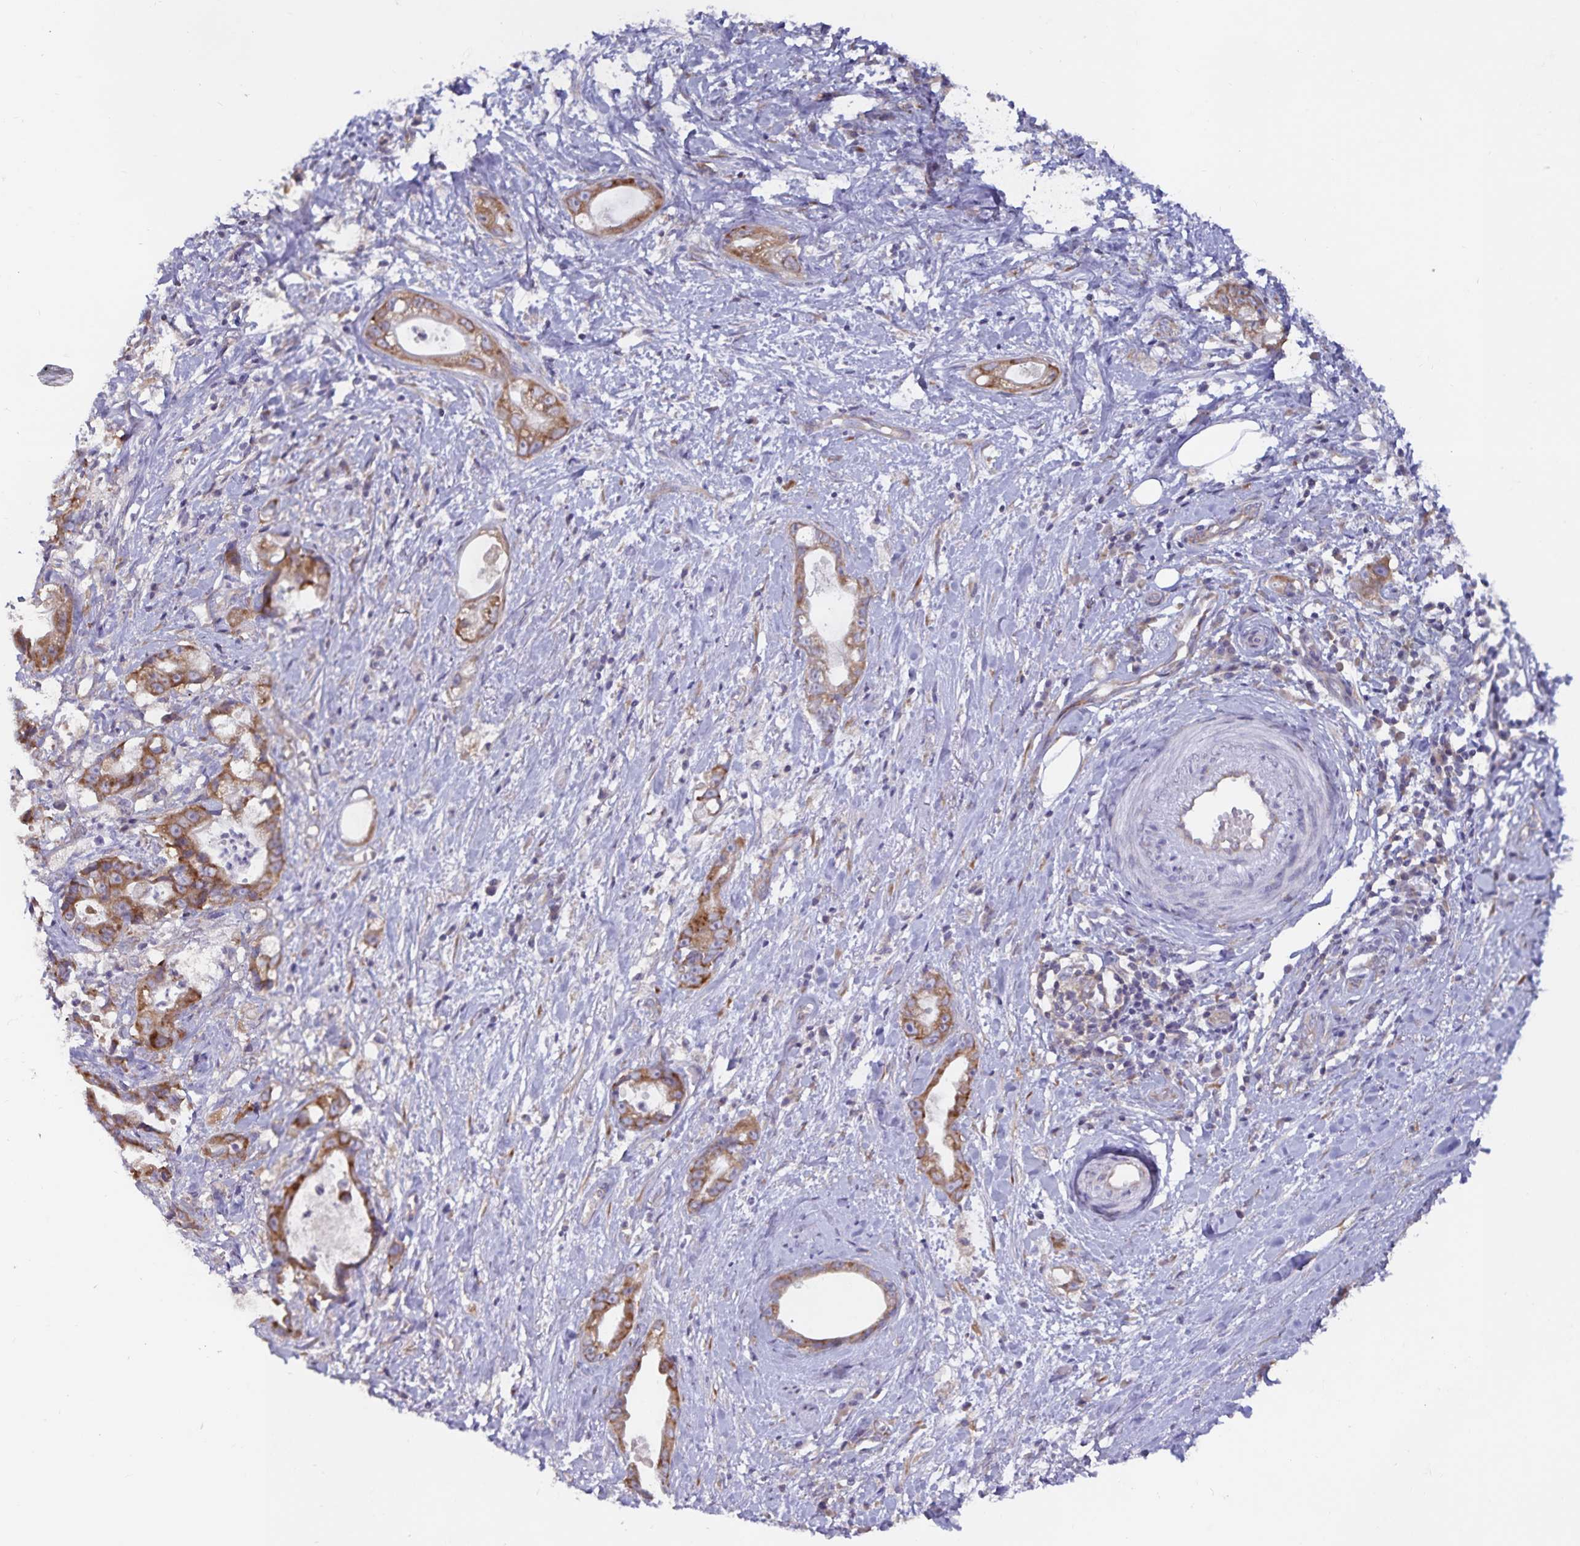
{"staining": {"intensity": "moderate", "quantity": ">75%", "location": "cytoplasmic/membranous"}, "tissue": "stomach cancer", "cell_type": "Tumor cells", "image_type": "cancer", "snomed": [{"axis": "morphology", "description": "Adenocarcinoma, NOS"}, {"axis": "topography", "description": "Stomach"}], "caption": "Immunohistochemistry (DAB) staining of stomach cancer (adenocarcinoma) exhibits moderate cytoplasmic/membranous protein expression in approximately >75% of tumor cells.", "gene": "FAM120A", "patient": {"sex": "male", "age": 55}}